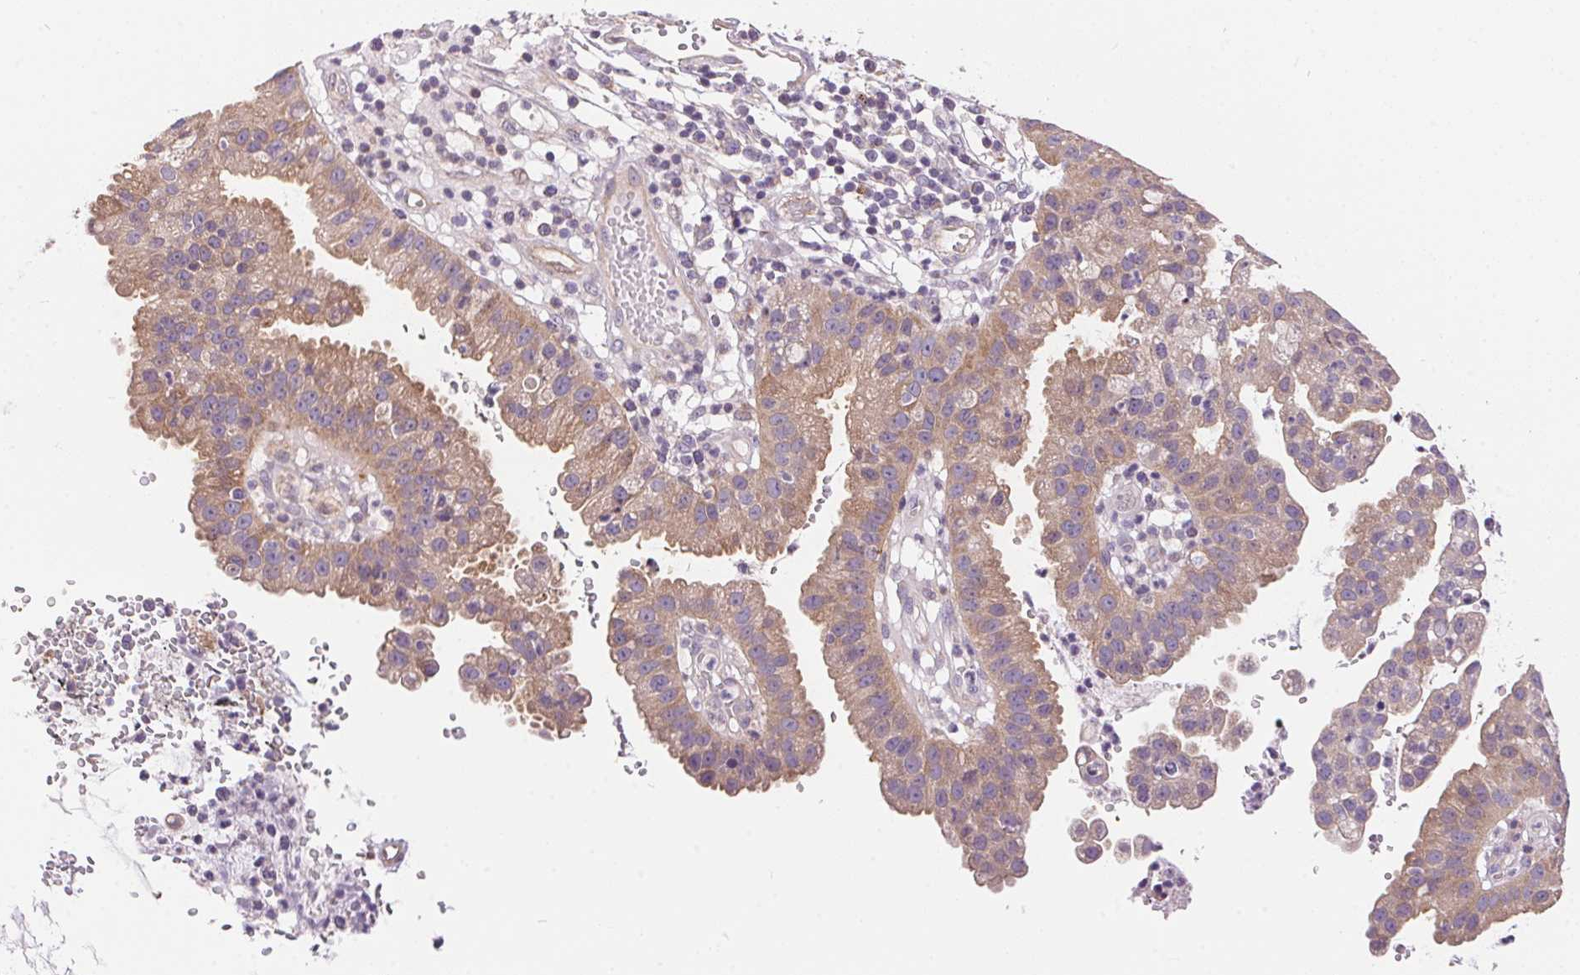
{"staining": {"intensity": "moderate", "quantity": ">75%", "location": "cytoplasmic/membranous"}, "tissue": "cervical cancer", "cell_type": "Tumor cells", "image_type": "cancer", "snomed": [{"axis": "morphology", "description": "Adenocarcinoma, NOS"}, {"axis": "topography", "description": "Cervix"}], "caption": "Tumor cells demonstrate medium levels of moderate cytoplasmic/membranous expression in about >75% of cells in cervical adenocarcinoma.", "gene": "UNC13B", "patient": {"sex": "female", "age": 34}}